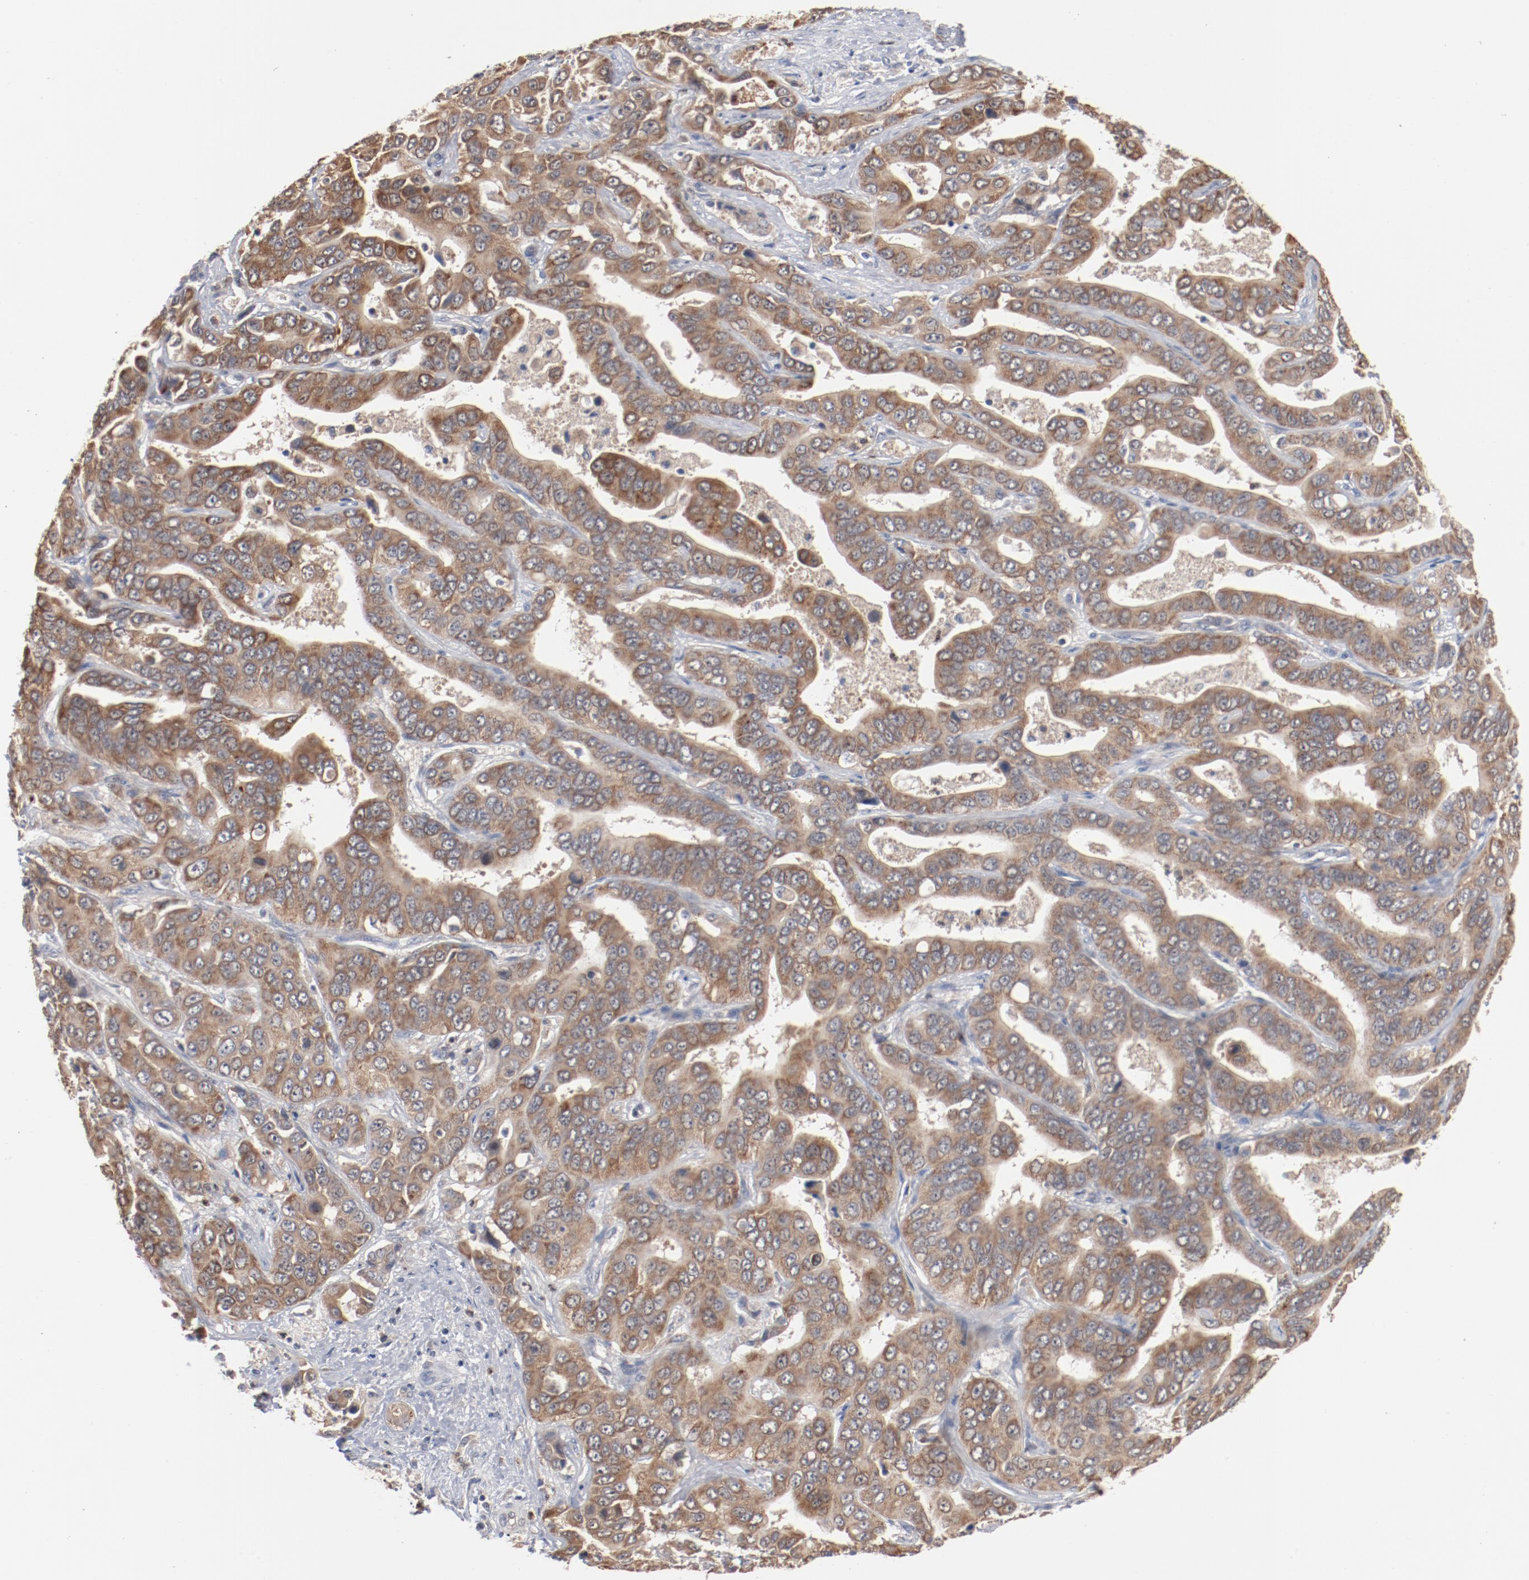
{"staining": {"intensity": "moderate", "quantity": ">75%", "location": "cytoplasmic/membranous"}, "tissue": "liver cancer", "cell_type": "Tumor cells", "image_type": "cancer", "snomed": [{"axis": "morphology", "description": "Cholangiocarcinoma"}, {"axis": "topography", "description": "Liver"}], "caption": "Liver cancer tissue displays moderate cytoplasmic/membranous positivity in approximately >75% of tumor cells, visualized by immunohistochemistry. (DAB IHC, brown staining for protein, blue staining for nuclei).", "gene": "RNASE11", "patient": {"sex": "female", "age": 52}}